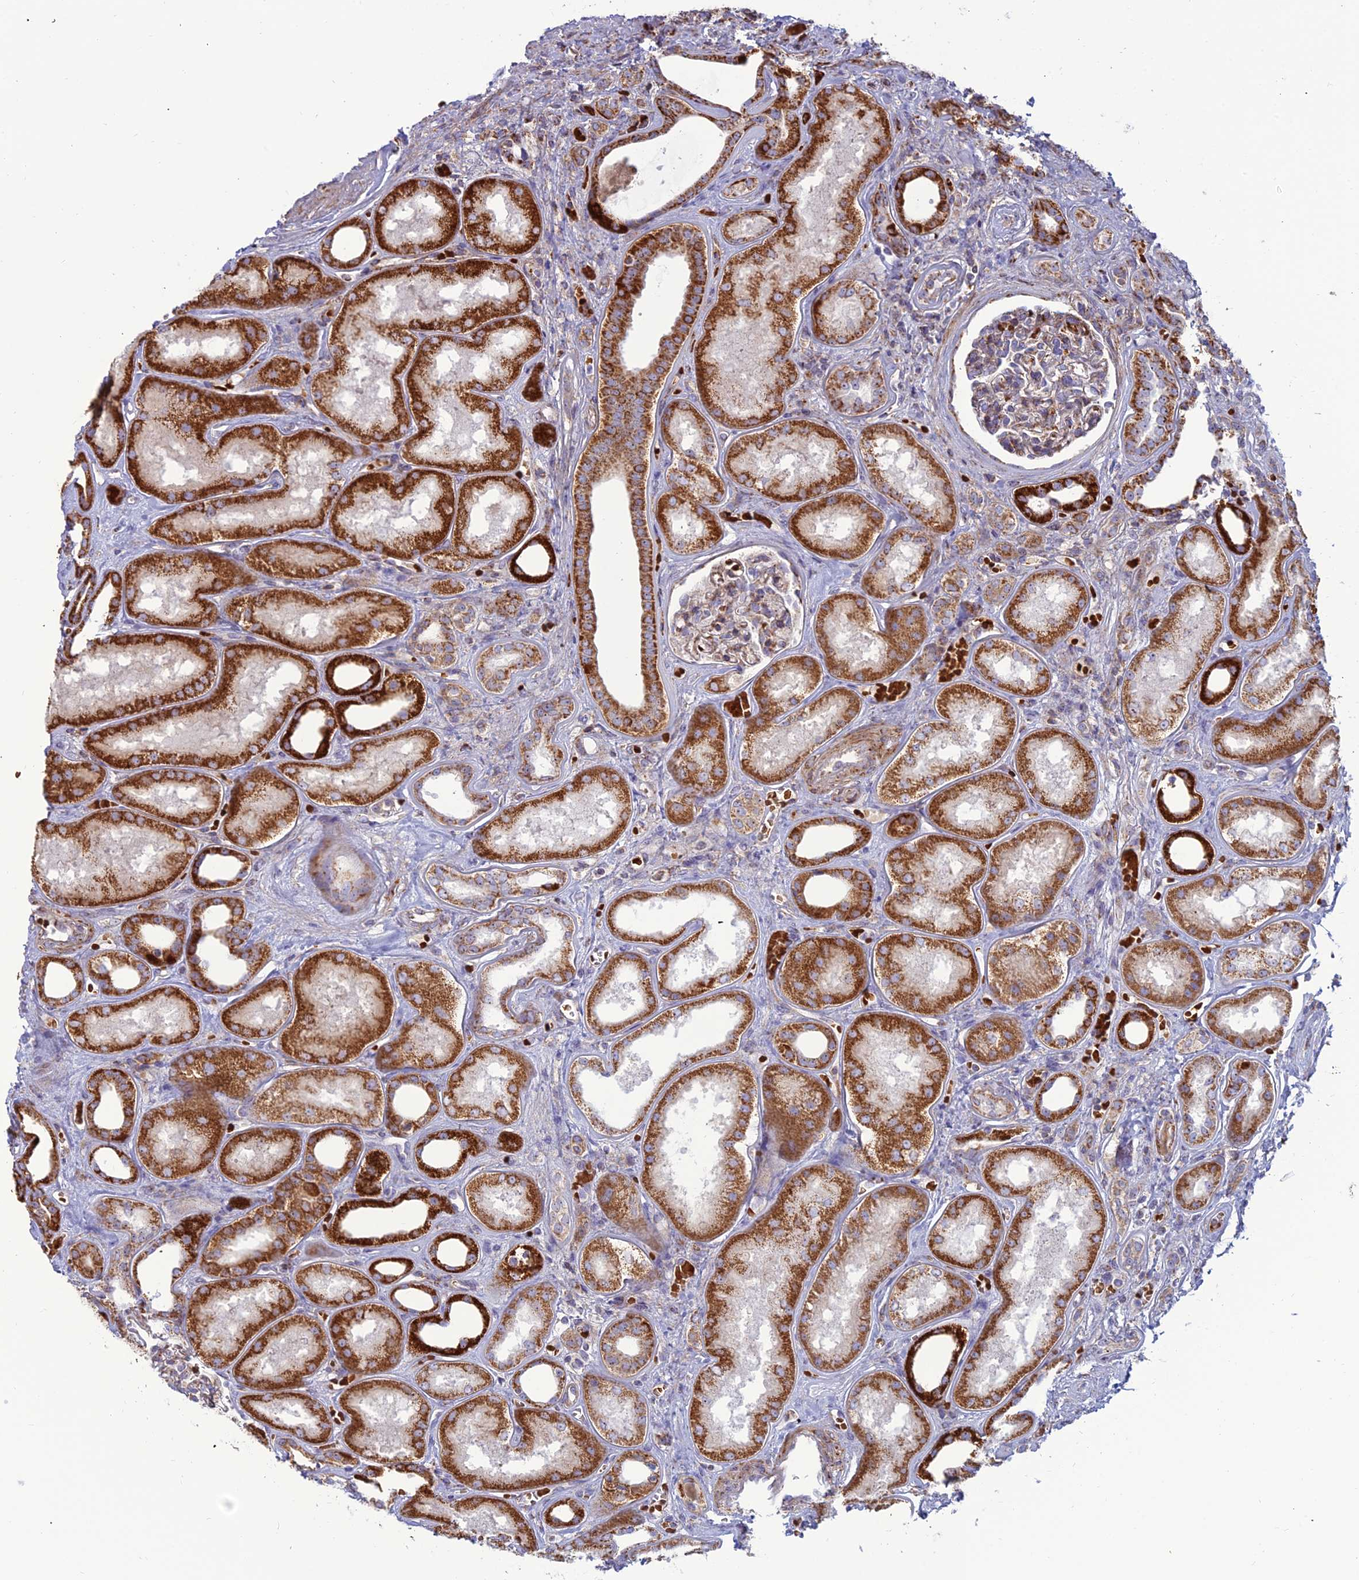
{"staining": {"intensity": "weak", "quantity": "25%-75%", "location": "cytoplasmic/membranous"}, "tissue": "kidney", "cell_type": "Cells in glomeruli", "image_type": "normal", "snomed": [{"axis": "morphology", "description": "Normal tissue, NOS"}, {"axis": "morphology", "description": "Adenocarcinoma, NOS"}, {"axis": "topography", "description": "Kidney"}], "caption": "Immunohistochemistry (IHC) image of unremarkable human kidney stained for a protein (brown), which exhibits low levels of weak cytoplasmic/membranous positivity in approximately 25%-75% of cells in glomeruli.", "gene": "SLC35F4", "patient": {"sex": "female", "age": 68}}